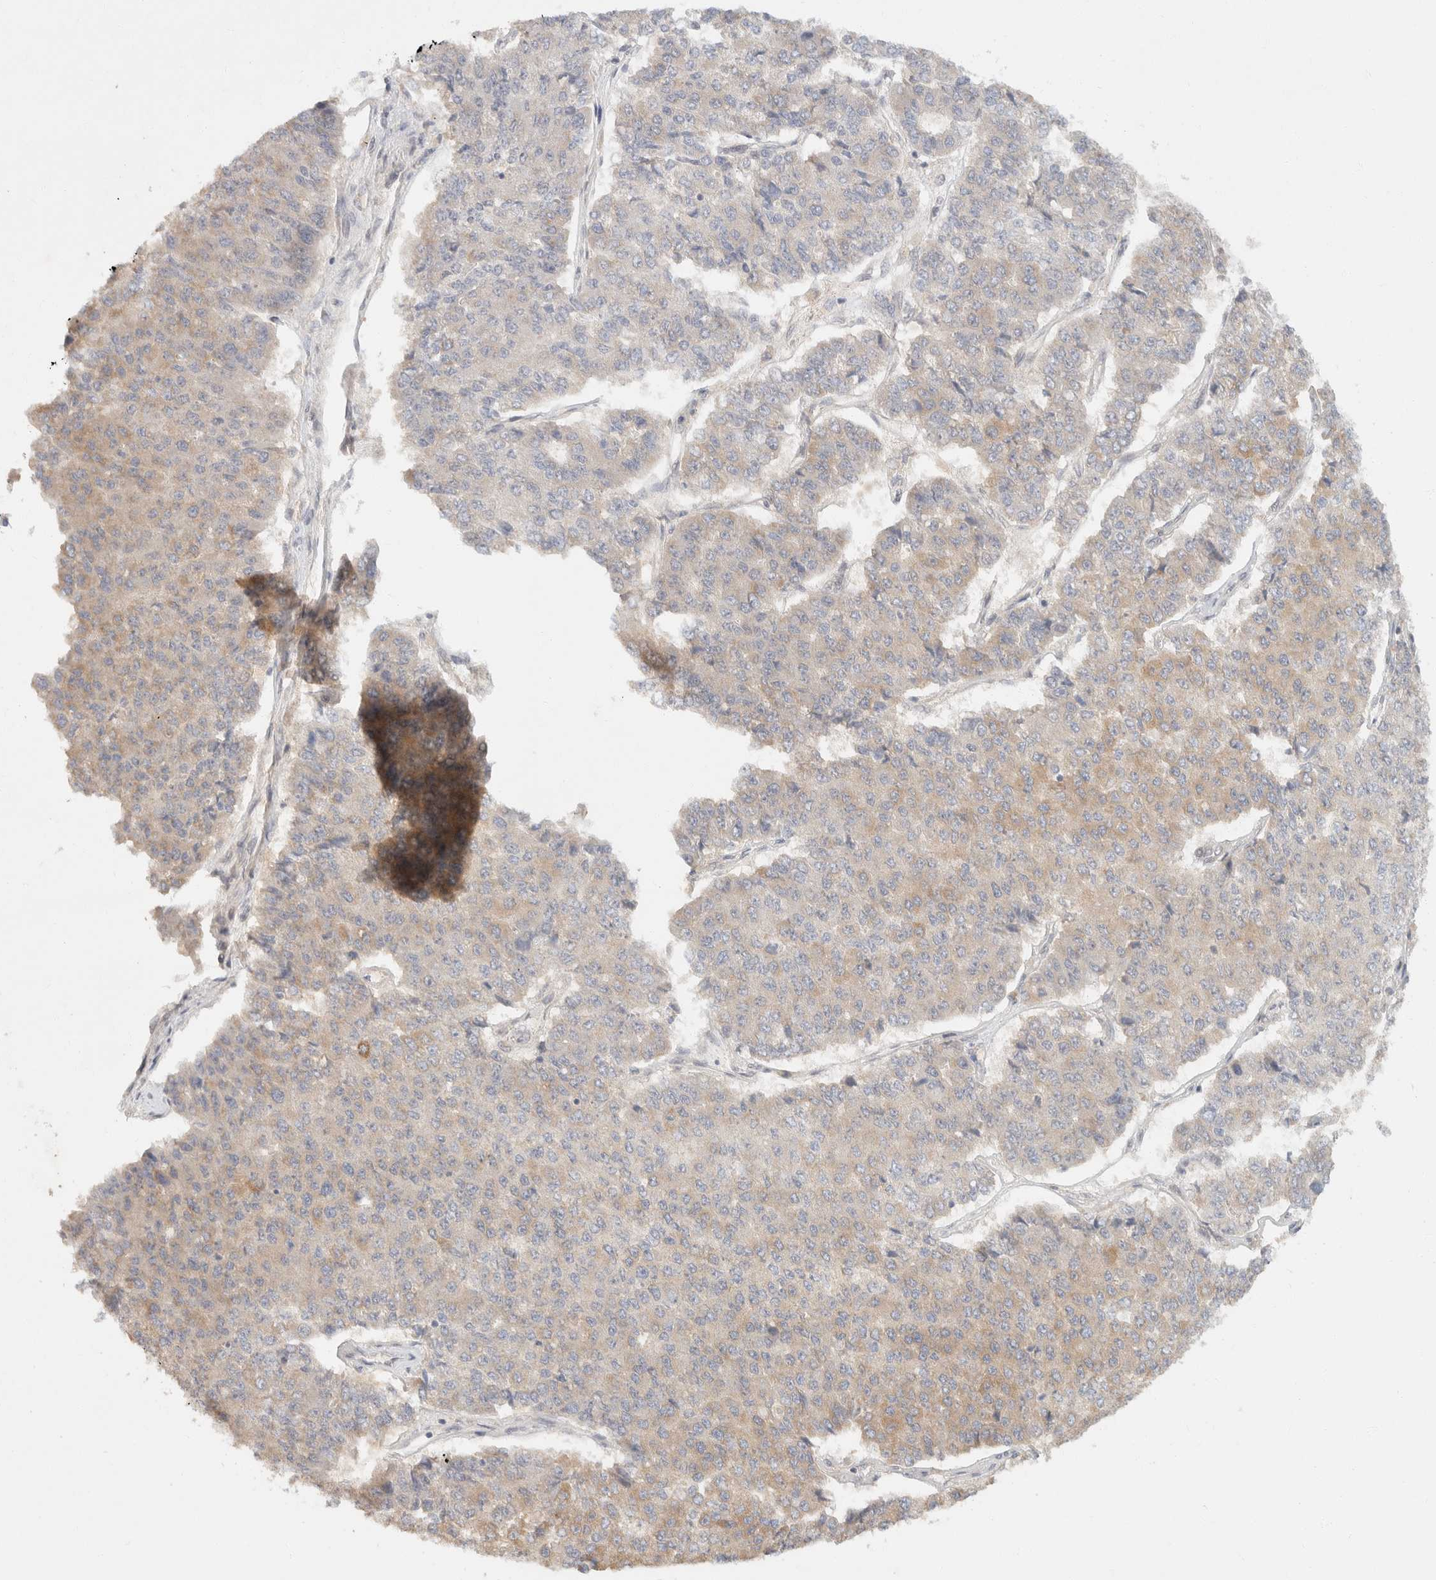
{"staining": {"intensity": "weak", "quantity": "<25%", "location": "cytoplasmic/membranous"}, "tissue": "pancreatic cancer", "cell_type": "Tumor cells", "image_type": "cancer", "snomed": [{"axis": "morphology", "description": "Adenocarcinoma, NOS"}, {"axis": "topography", "description": "Pancreas"}], "caption": "DAB (3,3'-diaminobenzidine) immunohistochemical staining of human pancreatic adenocarcinoma demonstrates no significant positivity in tumor cells.", "gene": "TACC1", "patient": {"sex": "male", "age": 50}}